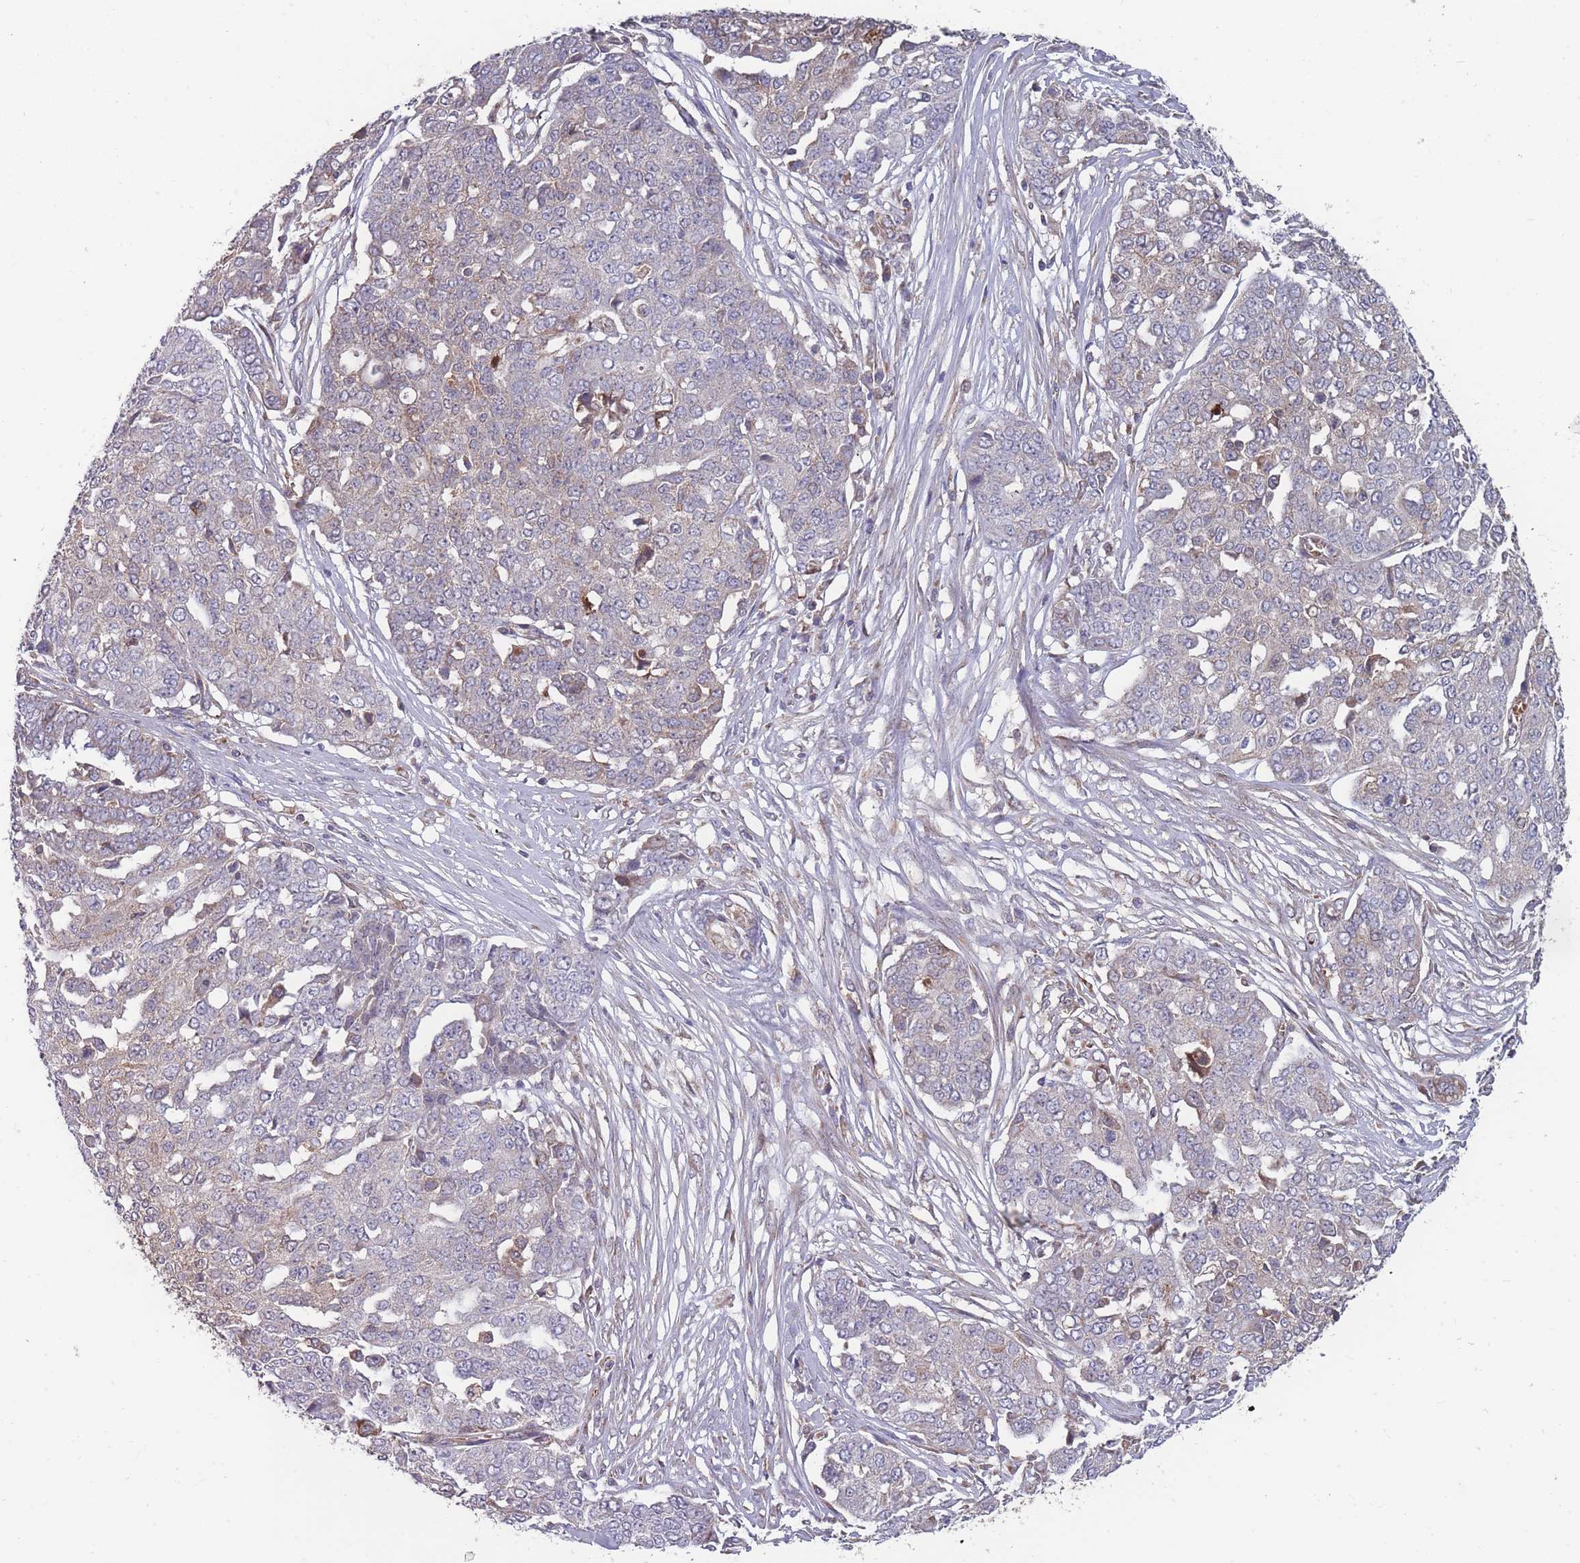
{"staining": {"intensity": "negative", "quantity": "none", "location": "none"}, "tissue": "ovarian cancer", "cell_type": "Tumor cells", "image_type": "cancer", "snomed": [{"axis": "morphology", "description": "Cystadenocarcinoma, serous, NOS"}, {"axis": "topography", "description": "Soft tissue"}, {"axis": "topography", "description": "Ovary"}], "caption": "Ovarian cancer was stained to show a protein in brown. There is no significant expression in tumor cells. Brightfield microscopy of immunohistochemistry (IHC) stained with DAB (brown) and hematoxylin (blue), captured at high magnification.", "gene": "SLC35B4", "patient": {"sex": "female", "age": 57}}